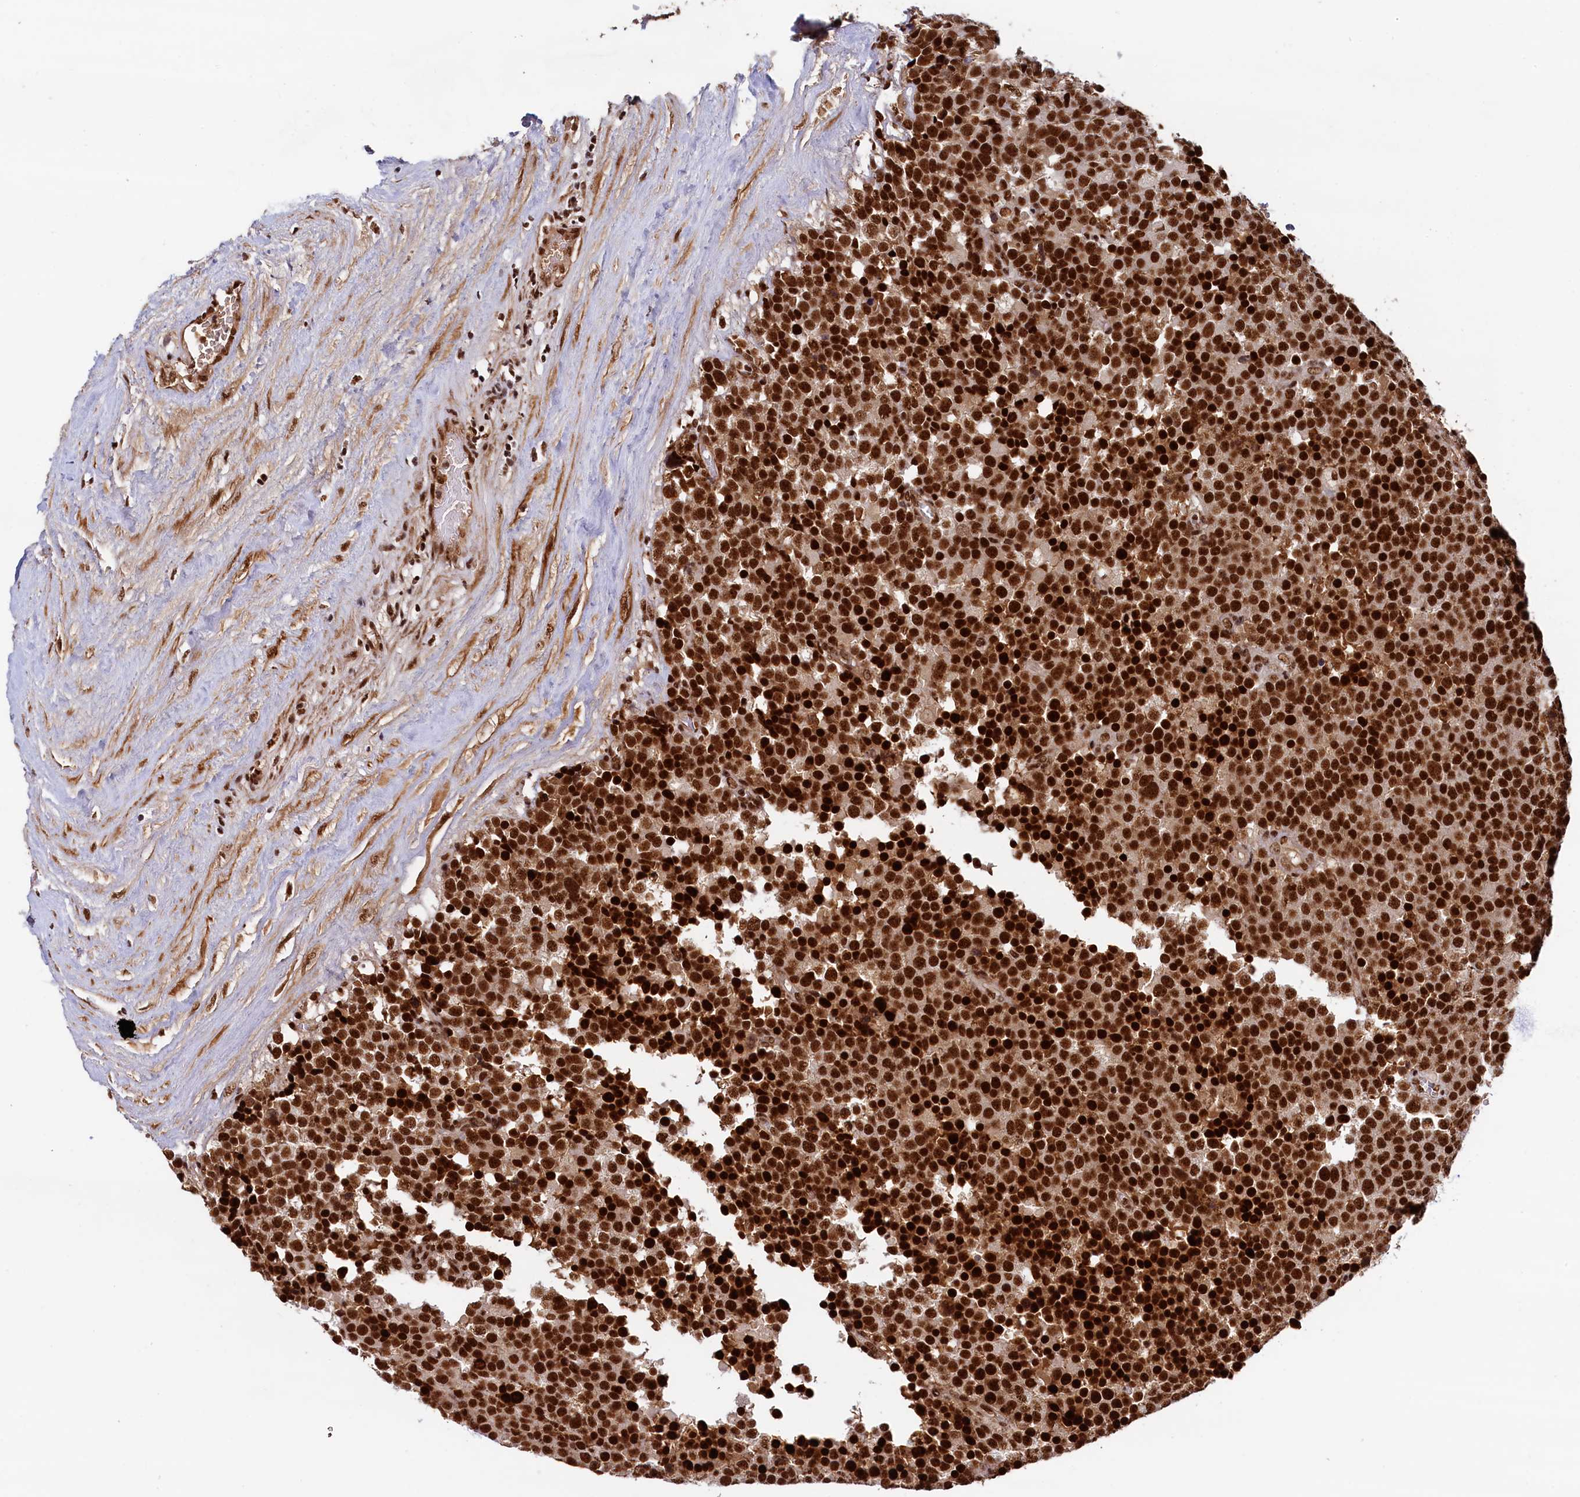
{"staining": {"intensity": "strong", "quantity": ">75%", "location": "nuclear"}, "tissue": "testis cancer", "cell_type": "Tumor cells", "image_type": "cancer", "snomed": [{"axis": "morphology", "description": "Seminoma, NOS"}, {"axis": "topography", "description": "Testis"}], "caption": "A photomicrograph of human seminoma (testis) stained for a protein shows strong nuclear brown staining in tumor cells. The staining was performed using DAB, with brown indicating positive protein expression. Nuclei are stained blue with hematoxylin.", "gene": "ZC3H18", "patient": {"sex": "male", "age": 71}}